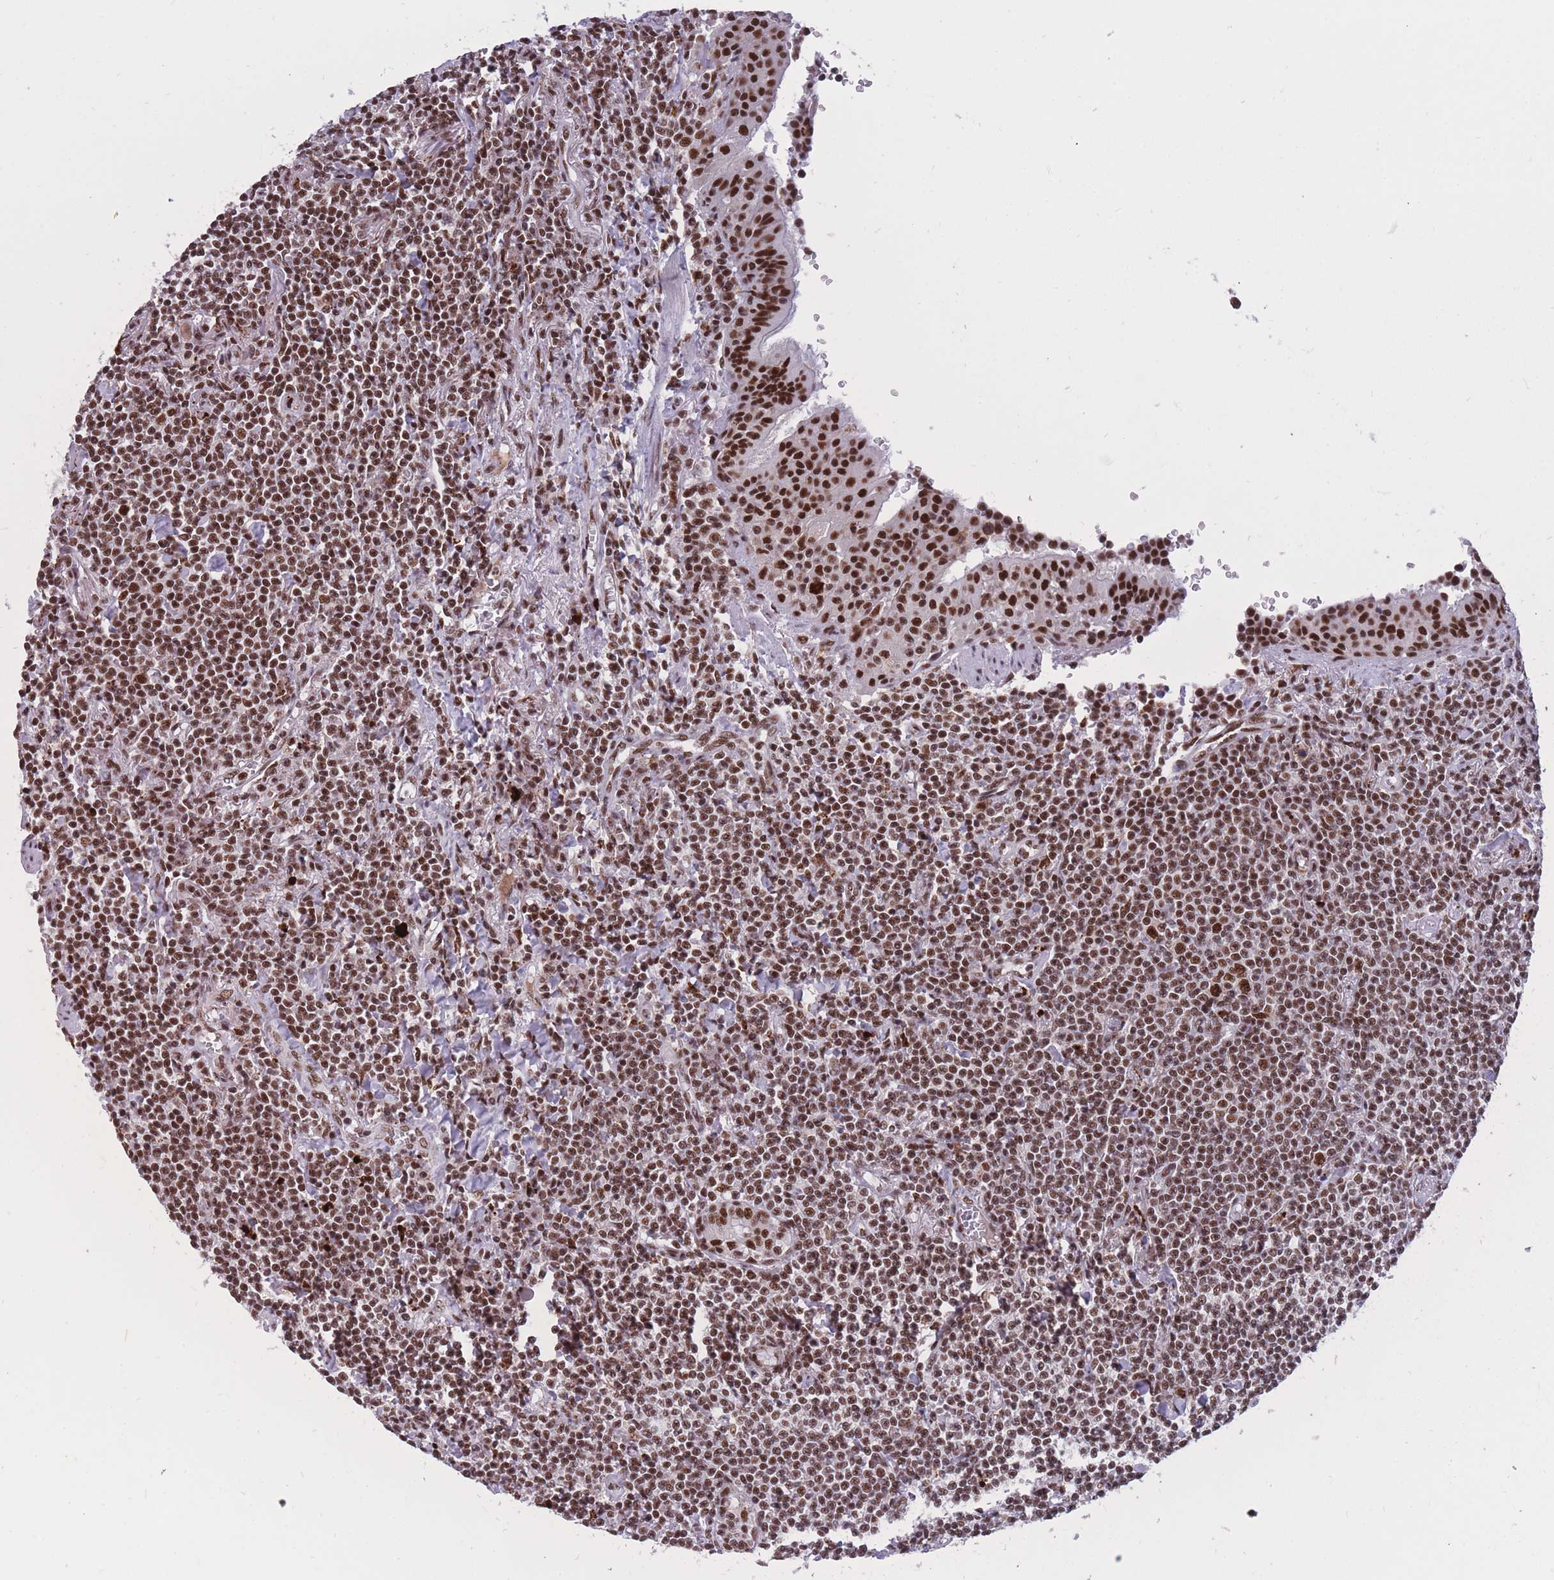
{"staining": {"intensity": "moderate", "quantity": ">75%", "location": "nuclear"}, "tissue": "lymphoma", "cell_type": "Tumor cells", "image_type": "cancer", "snomed": [{"axis": "morphology", "description": "Malignant lymphoma, non-Hodgkin's type, Low grade"}, {"axis": "topography", "description": "Lung"}], "caption": "A micrograph showing moderate nuclear positivity in approximately >75% of tumor cells in lymphoma, as visualized by brown immunohistochemical staining.", "gene": "PRPF19", "patient": {"sex": "female", "age": 71}}